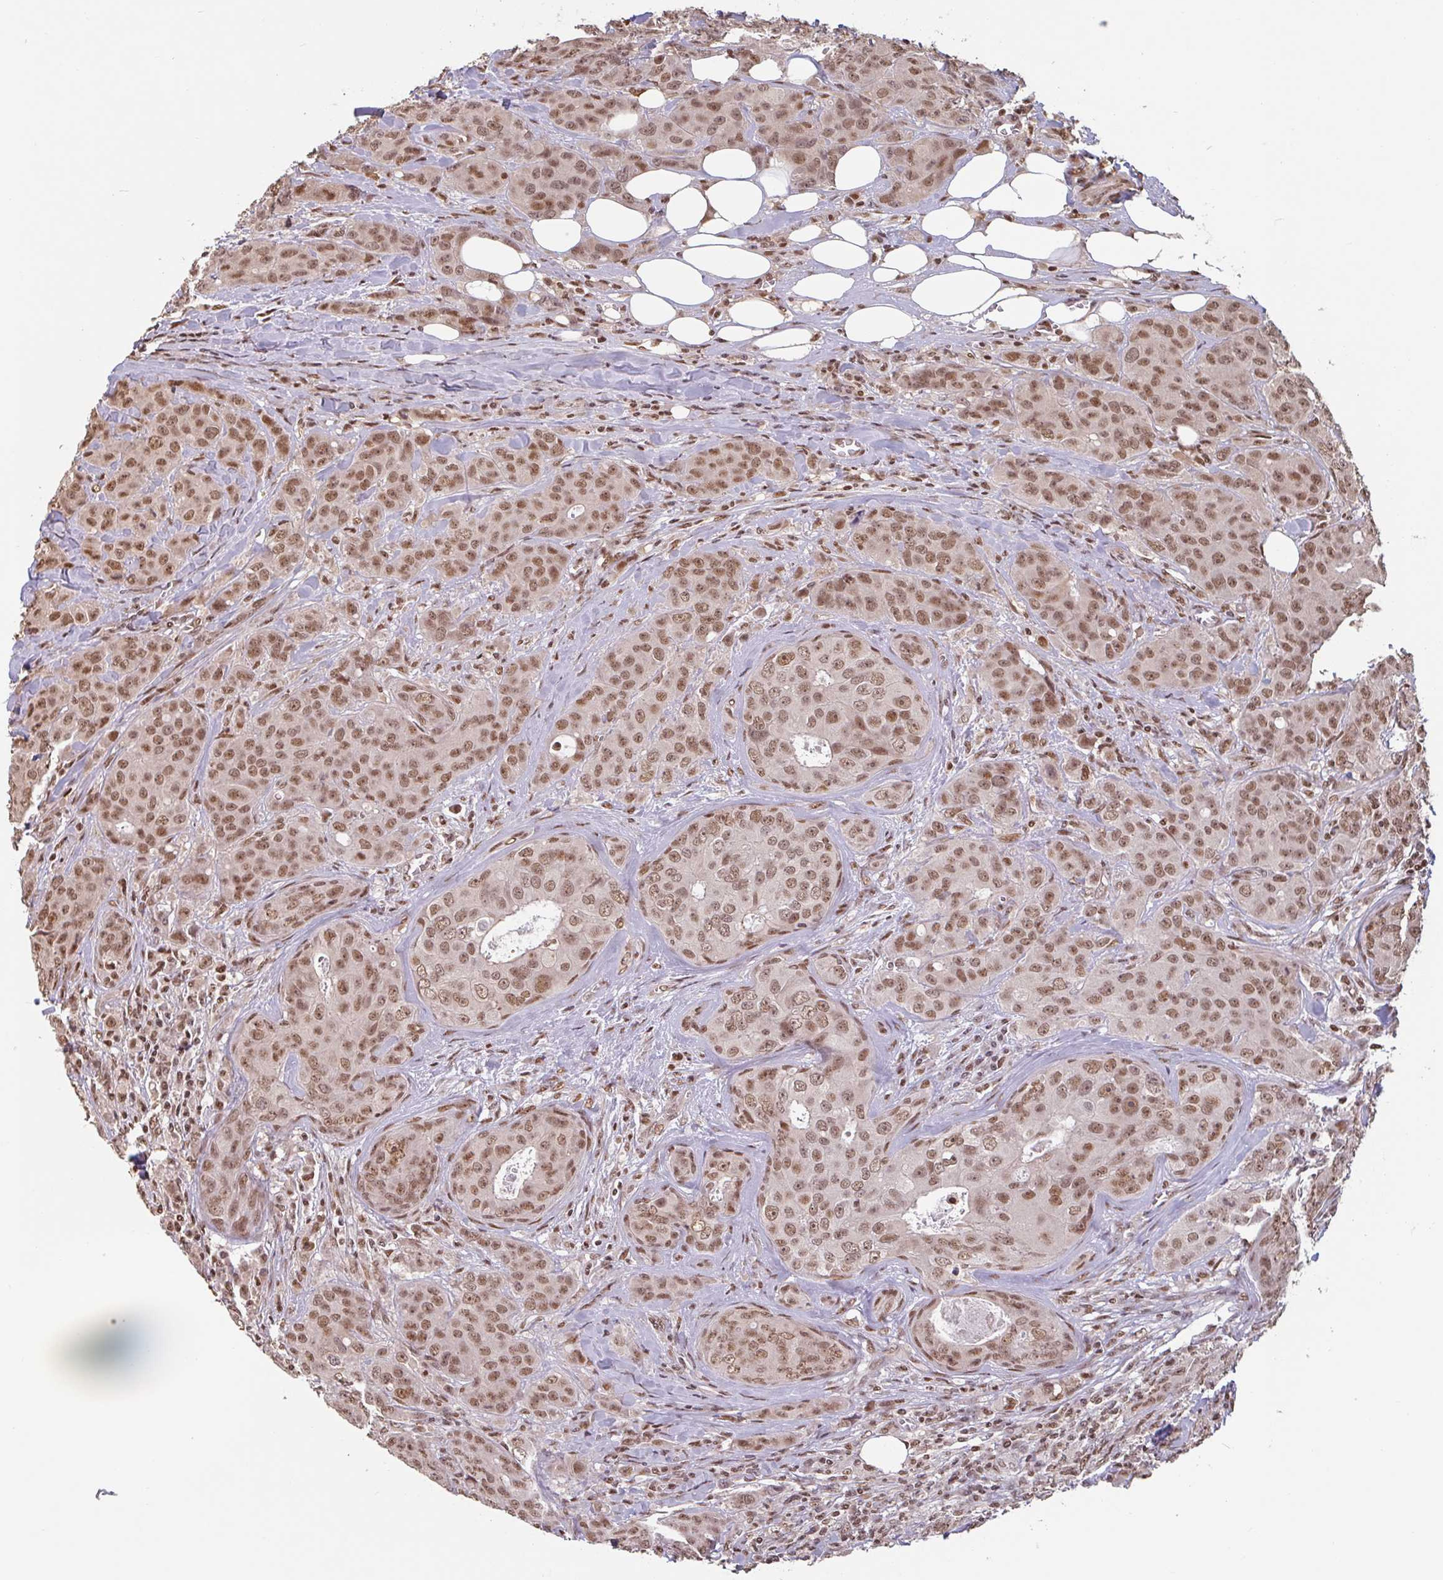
{"staining": {"intensity": "moderate", "quantity": ">75%", "location": "nuclear"}, "tissue": "breast cancer", "cell_type": "Tumor cells", "image_type": "cancer", "snomed": [{"axis": "morphology", "description": "Duct carcinoma"}, {"axis": "topography", "description": "Breast"}], "caption": "Intraductal carcinoma (breast) stained for a protein reveals moderate nuclear positivity in tumor cells.", "gene": "DR1", "patient": {"sex": "female", "age": 43}}